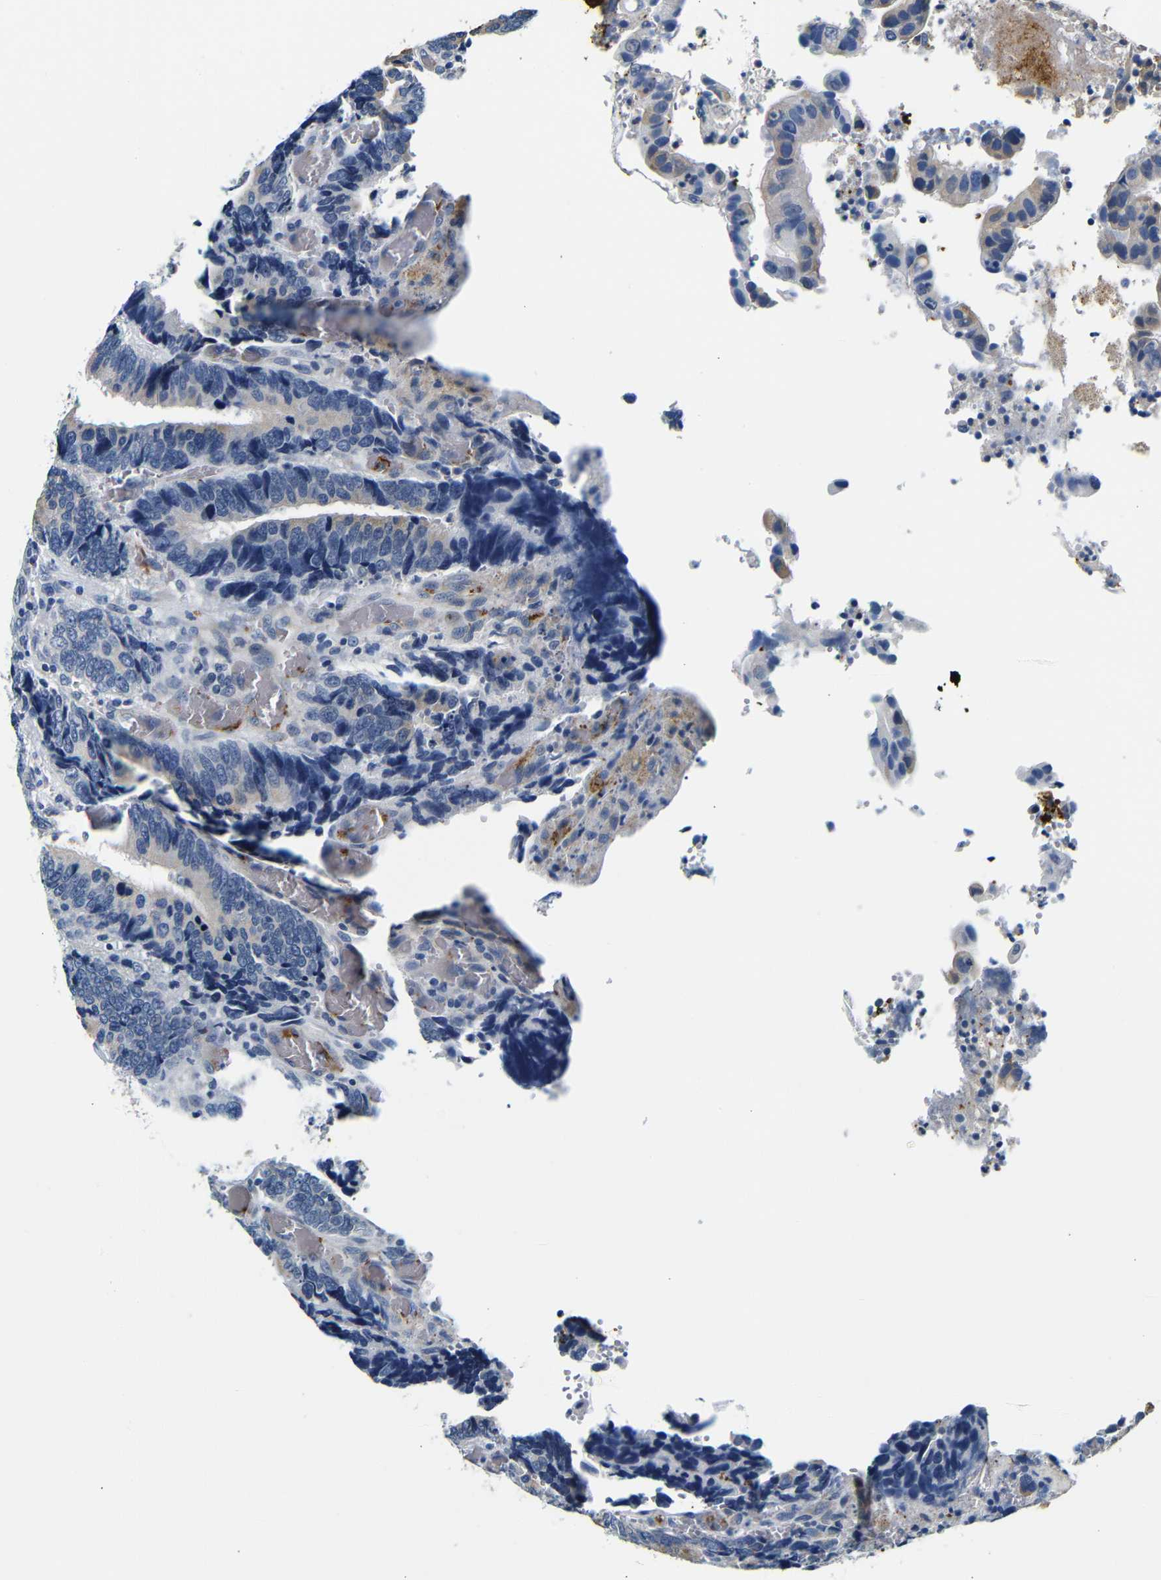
{"staining": {"intensity": "weak", "quantity": "<25%", "location": "cytoplasmic/membranous"}, "tissue": "colorectal cancer", "cell_type": "Tumor cells", "image_type": "cancer", "snomed": [{"axis": "morphology", "description": "Adenocarcinoma, NOS"}, {"axis": "topography", "description": "Colon"}], "caption": "Tumor cells show no significant positivity in colorectal cancer (adenocarcinoma). Nuclei are stained in blue.", "gene": "GP1BA", "patient": {"sex": "male", "age": 72}}